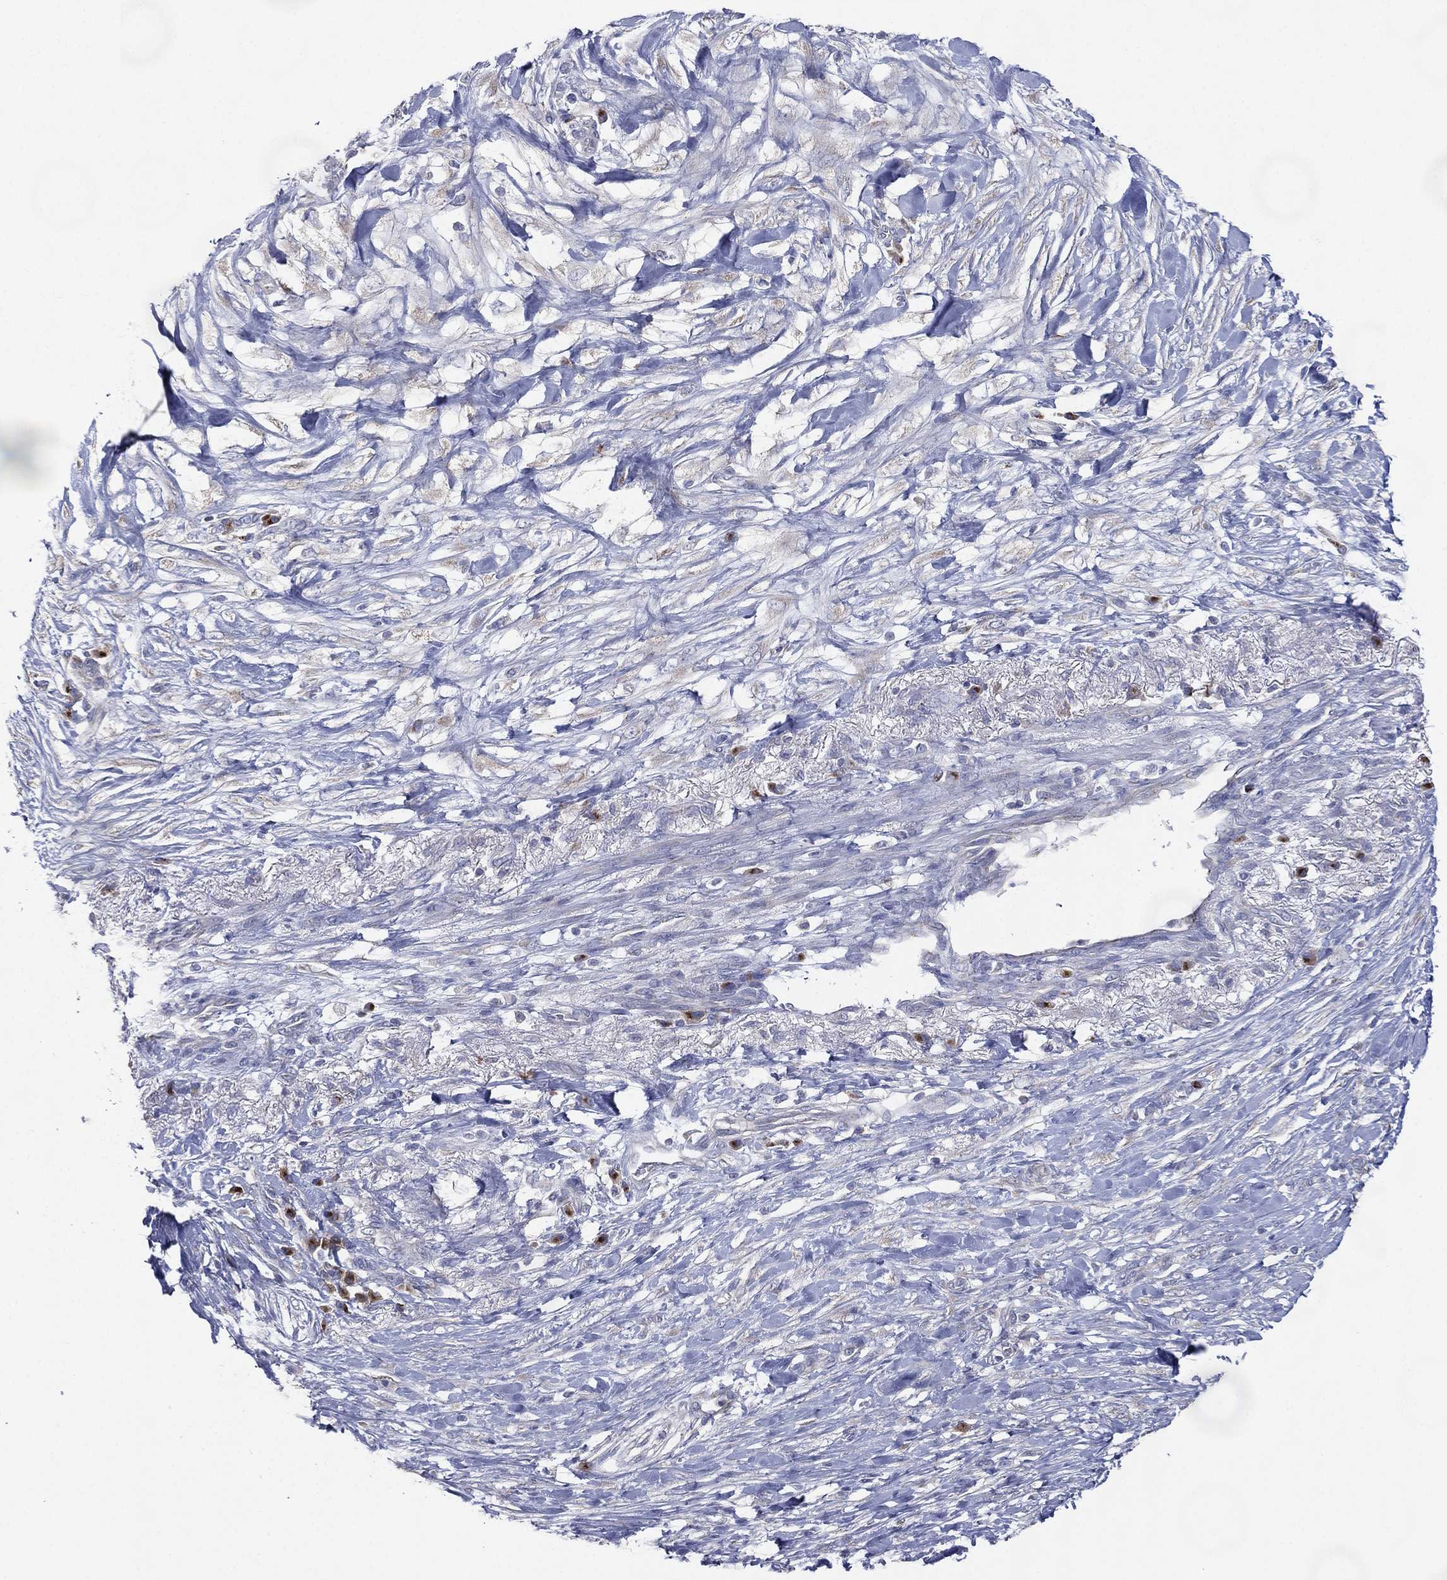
{"staining": {"intensity": "negative", "quantity": "none", "location": "none"}, "tissue": "pancreatic cancer", "cell_type": "Tumor cells", "image_type": "cancer", "snomed": [{"axis": "morphology", "description": "Adenocarcinoma, NOS"}, {"axis": "topography", "description": "Pancreas"}], "caption": "Immunohistochemistry (IHC) of human pancreatic adenocarcinoma reveals no expression in tumor cells. (Stains: DAB immunohistochemistry (IHC) with hematoxylin counter stain, Microscopy: brightfield microscopy at high magnification).", "gene": "ATP8A2", "patient": {"sex": "female", "age": 72}}